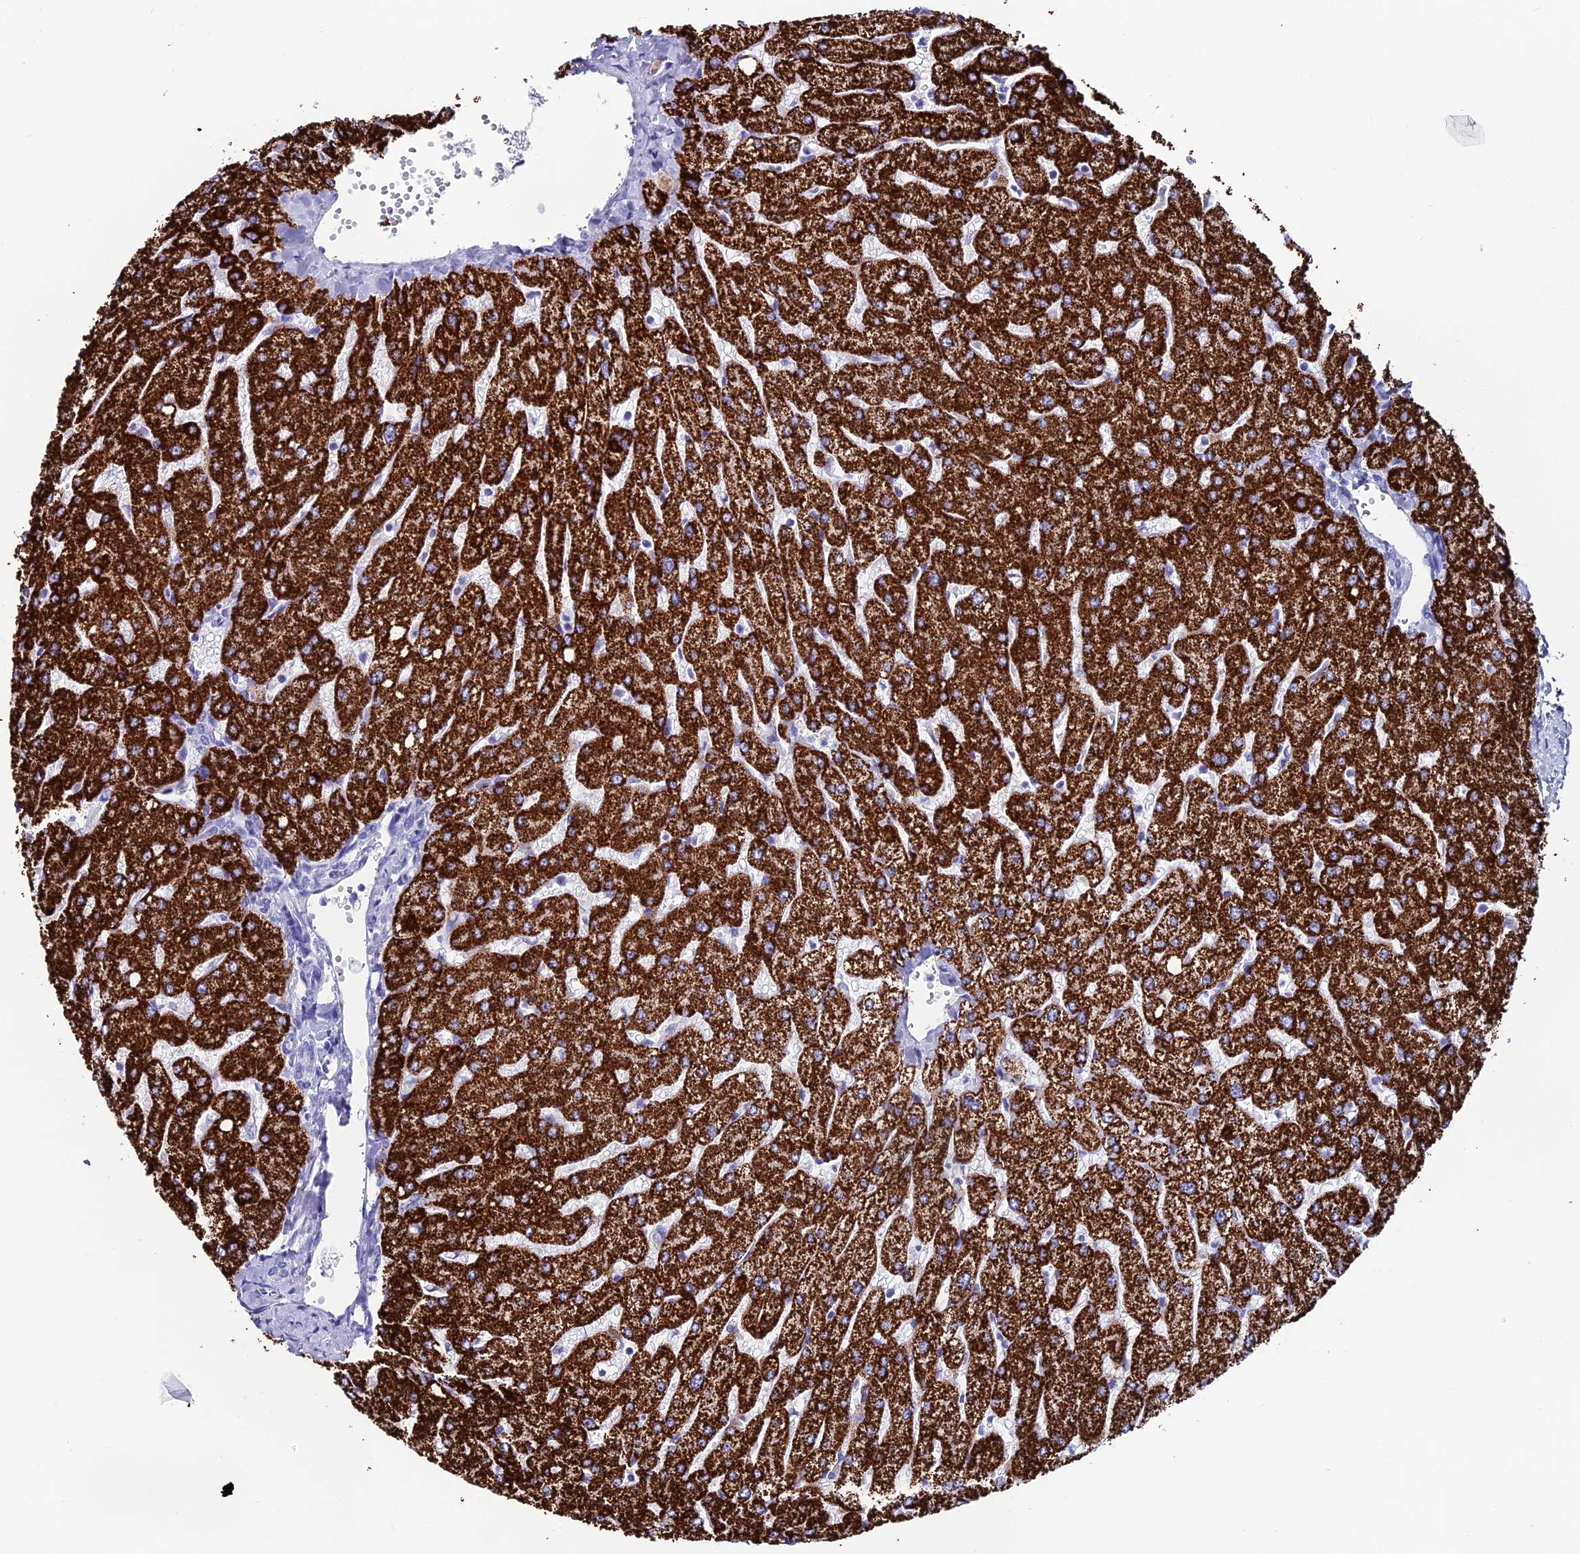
{"staining": {"intensity": "negative", "quantity": "none", "location": "none"}, "tissue": "liver", "cell_type": "Cholangiocytes", "image_type": "normal", "snomed": [{"axis": "morphology", "description": "Normal tissue, NOS"}, {"axis": "topography", "description": "Liver"}], "caption": "This is a photomicrograph of immunohistochemistry staining of normal liver, which shows no positivity in cholangiocytes.", "gene": "ANKRD29", "patient": {"sex": "male", "age": 55}}